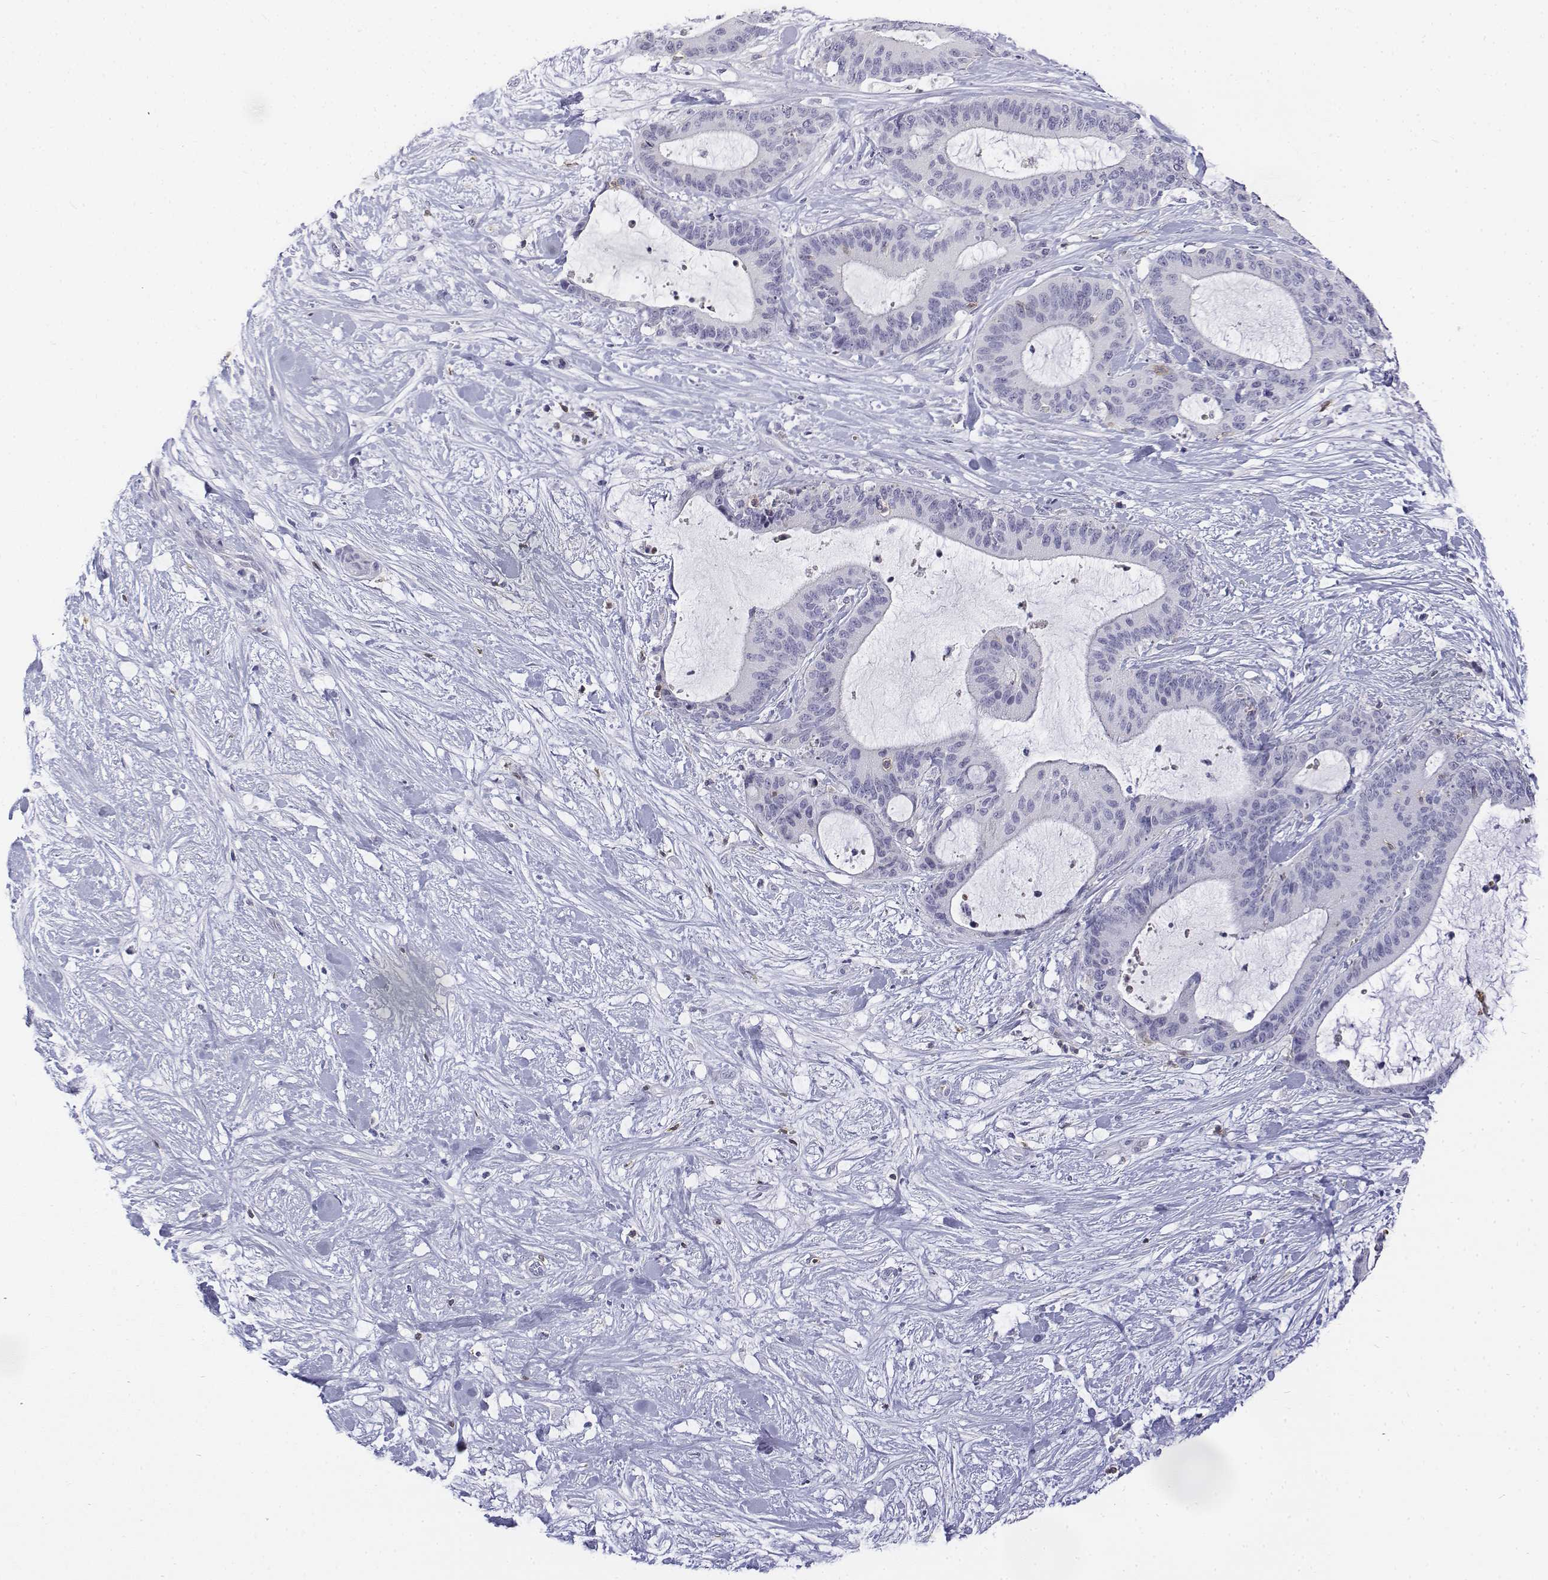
{"staining": {"intensity": "negative", "quantity": "none", "location": "none"}, "tissue": "liver cancer", "cell_type": "Tumor cells", "image_type": "cancer", "snomed": [{"axis": "morphology", "description": "Cholangiocarcinoma"}, {"axis": "topography", "description": "Liver"}], "caption": "IHC photomicrograph of neoplastic tissue: liver cholangiocarcinoma stained with DAB (3,3'-diaminobenzidine) exhibits no significant protein positivity in tumor cells.", "gene": "CD3E", "patient": {"sex": "female", "age": 73}}